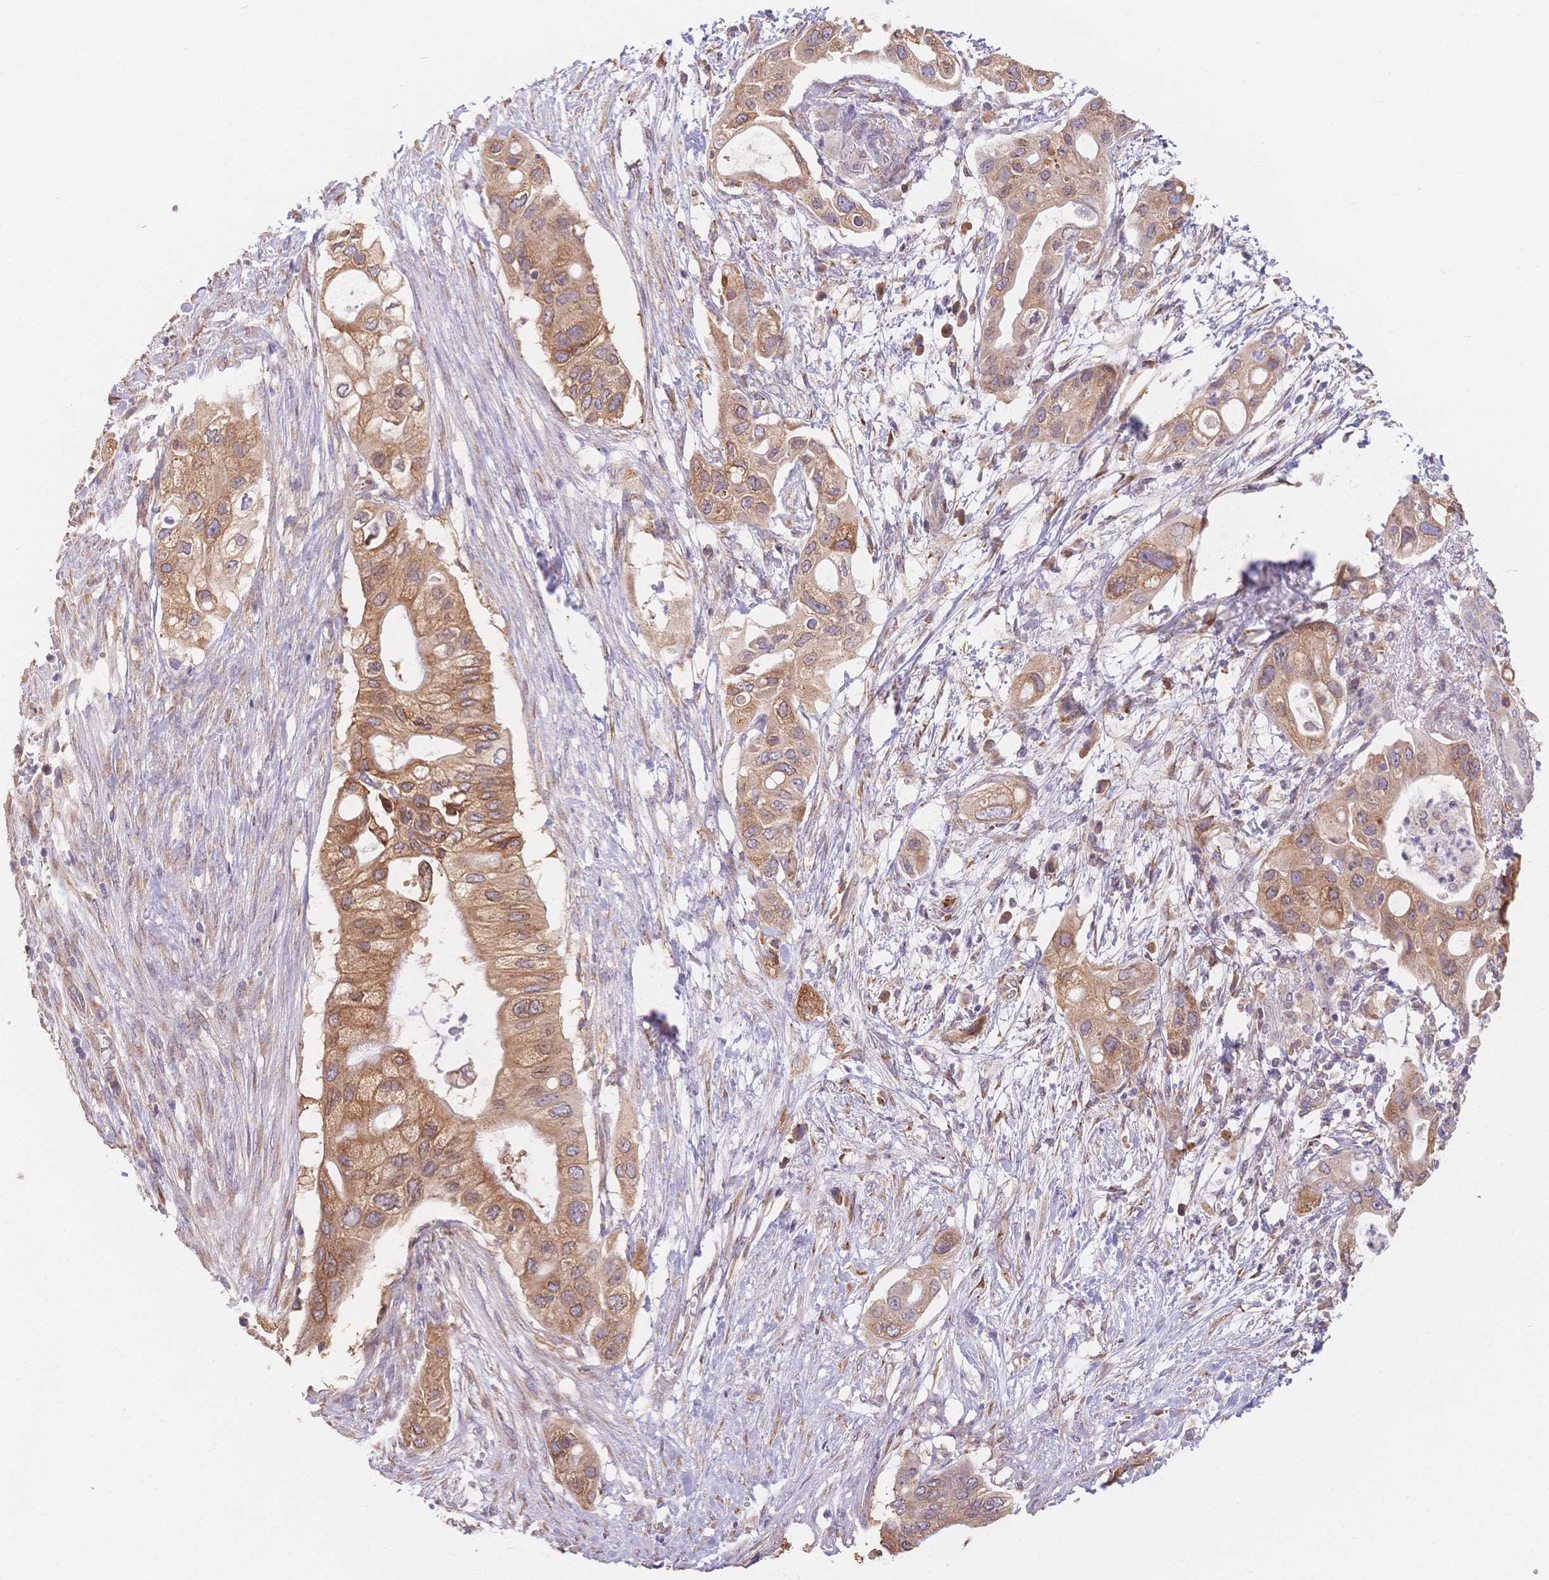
{"staining": {"intensity": "moderate", "quantity": ">75%", "location": "cytoplasmic/membranous"}, "tissue": "pancreatic cancer", "cell_type": "Tumor cells", "image_type": "cancer", "snomed": [{"axis": "morphology", "description": "Adenocarcinoma, NOS"}, {"axis": "topography", "description": "Pancreas"}], "caption": "Immunohistochemistry micrograph of human pancreatic cancer stained for a protein (brown), which exhibits medium levels of moderate cytoplasmic/membranous positivity in approximately >75% of tumor cells.", "gene": "HS3ST5", "patient": {"sex": "female", "age": 72}}